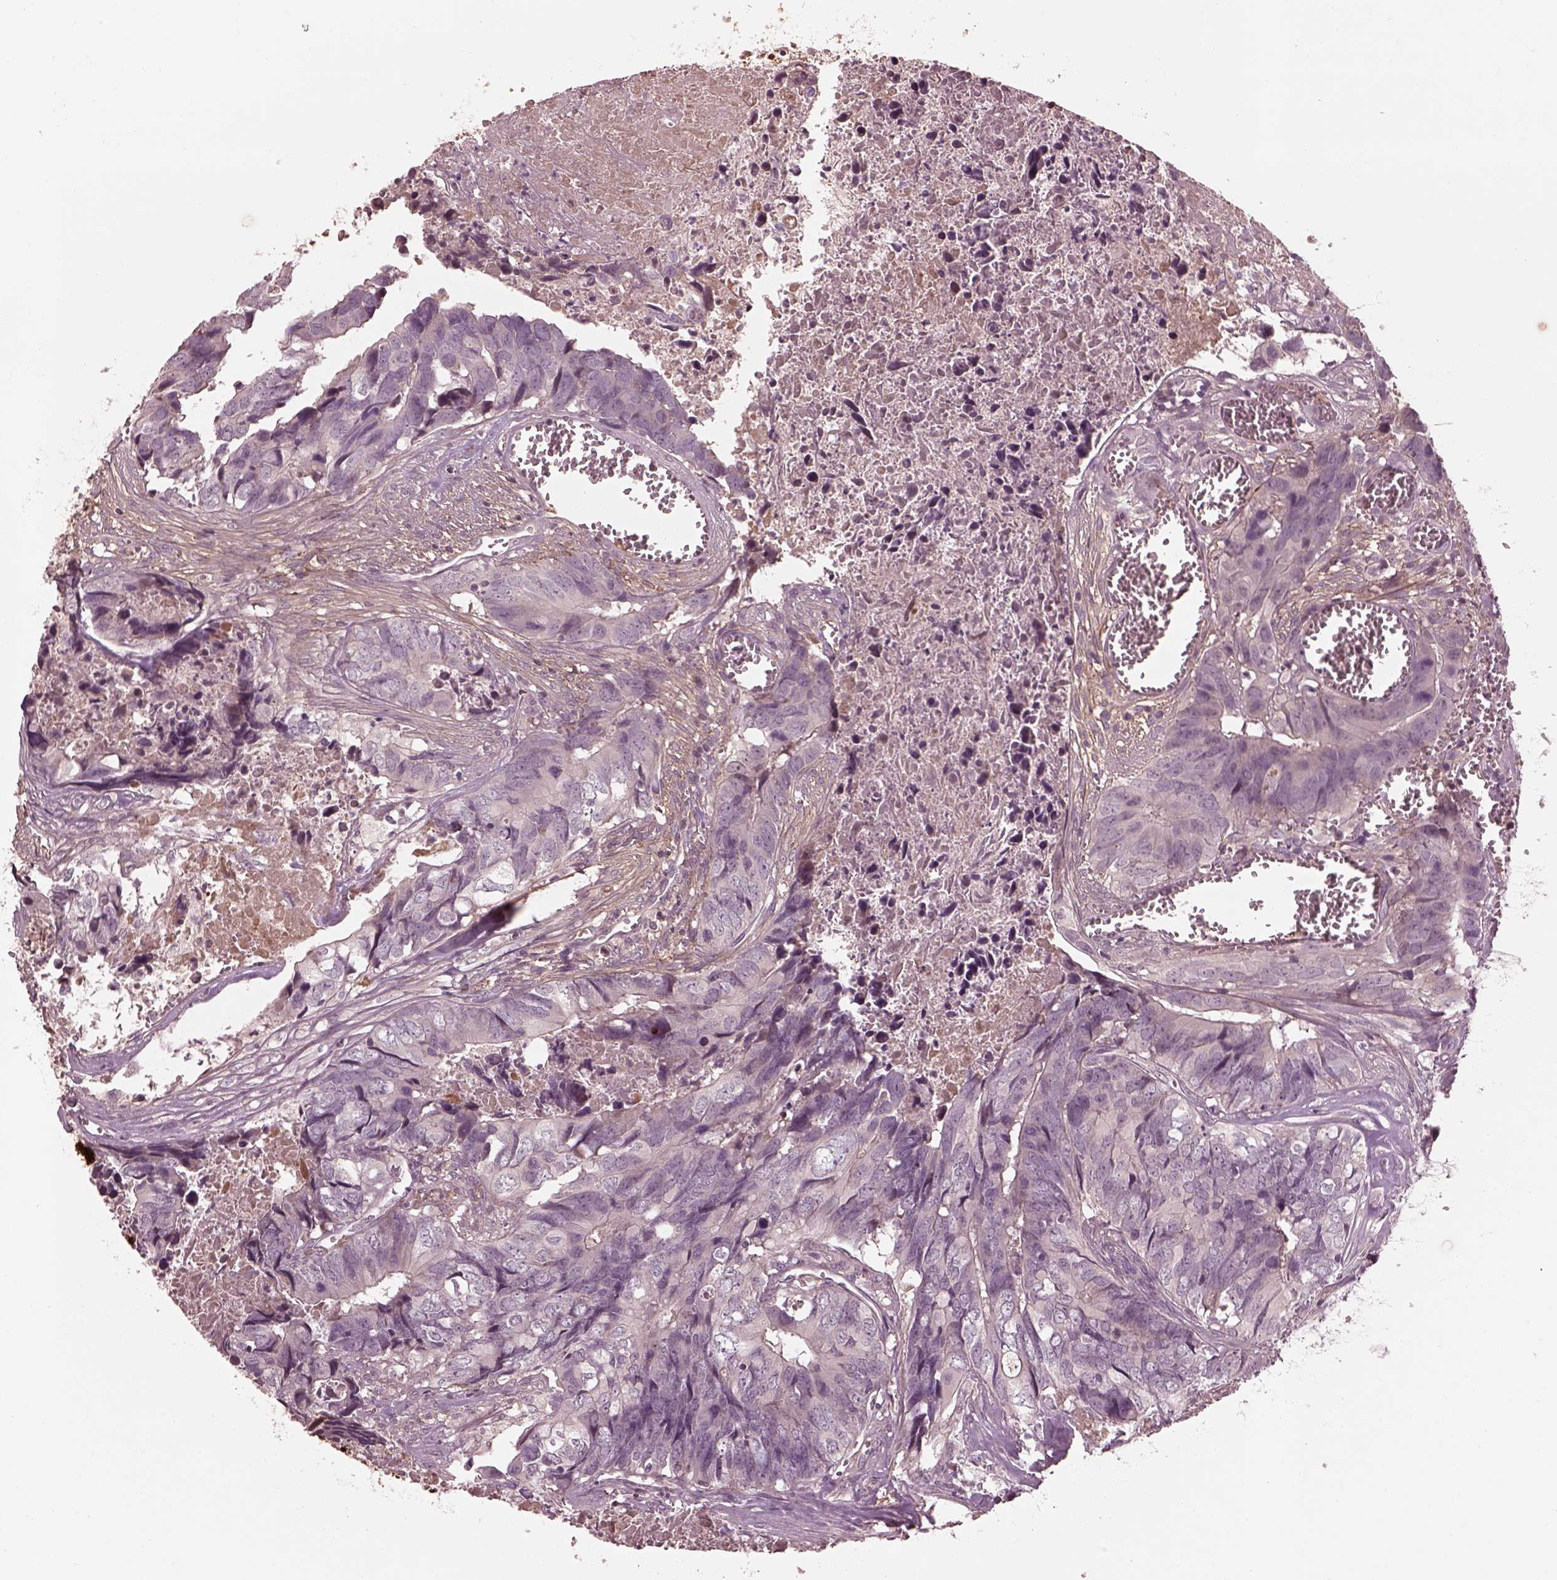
{"staining": {"intensity": "negative", "quantity": "none", "location": "none"}, "tissue": "colorectal cancer", "cell_type": "Tumor cells", "image_type": "cancer", "snomed": [{"axis": "morphology", "description": "Adenocarcinoma, NOS"}, {"axis": "topography", "description": "Colon"}], "caption": "This is a micrograph of immunohistochemistry (IHC) staining of colorectal cancer, which shows no staining in tumor cells.", "gene": "EFEMP1", "patient": {"sex": "female", "age": 82}}